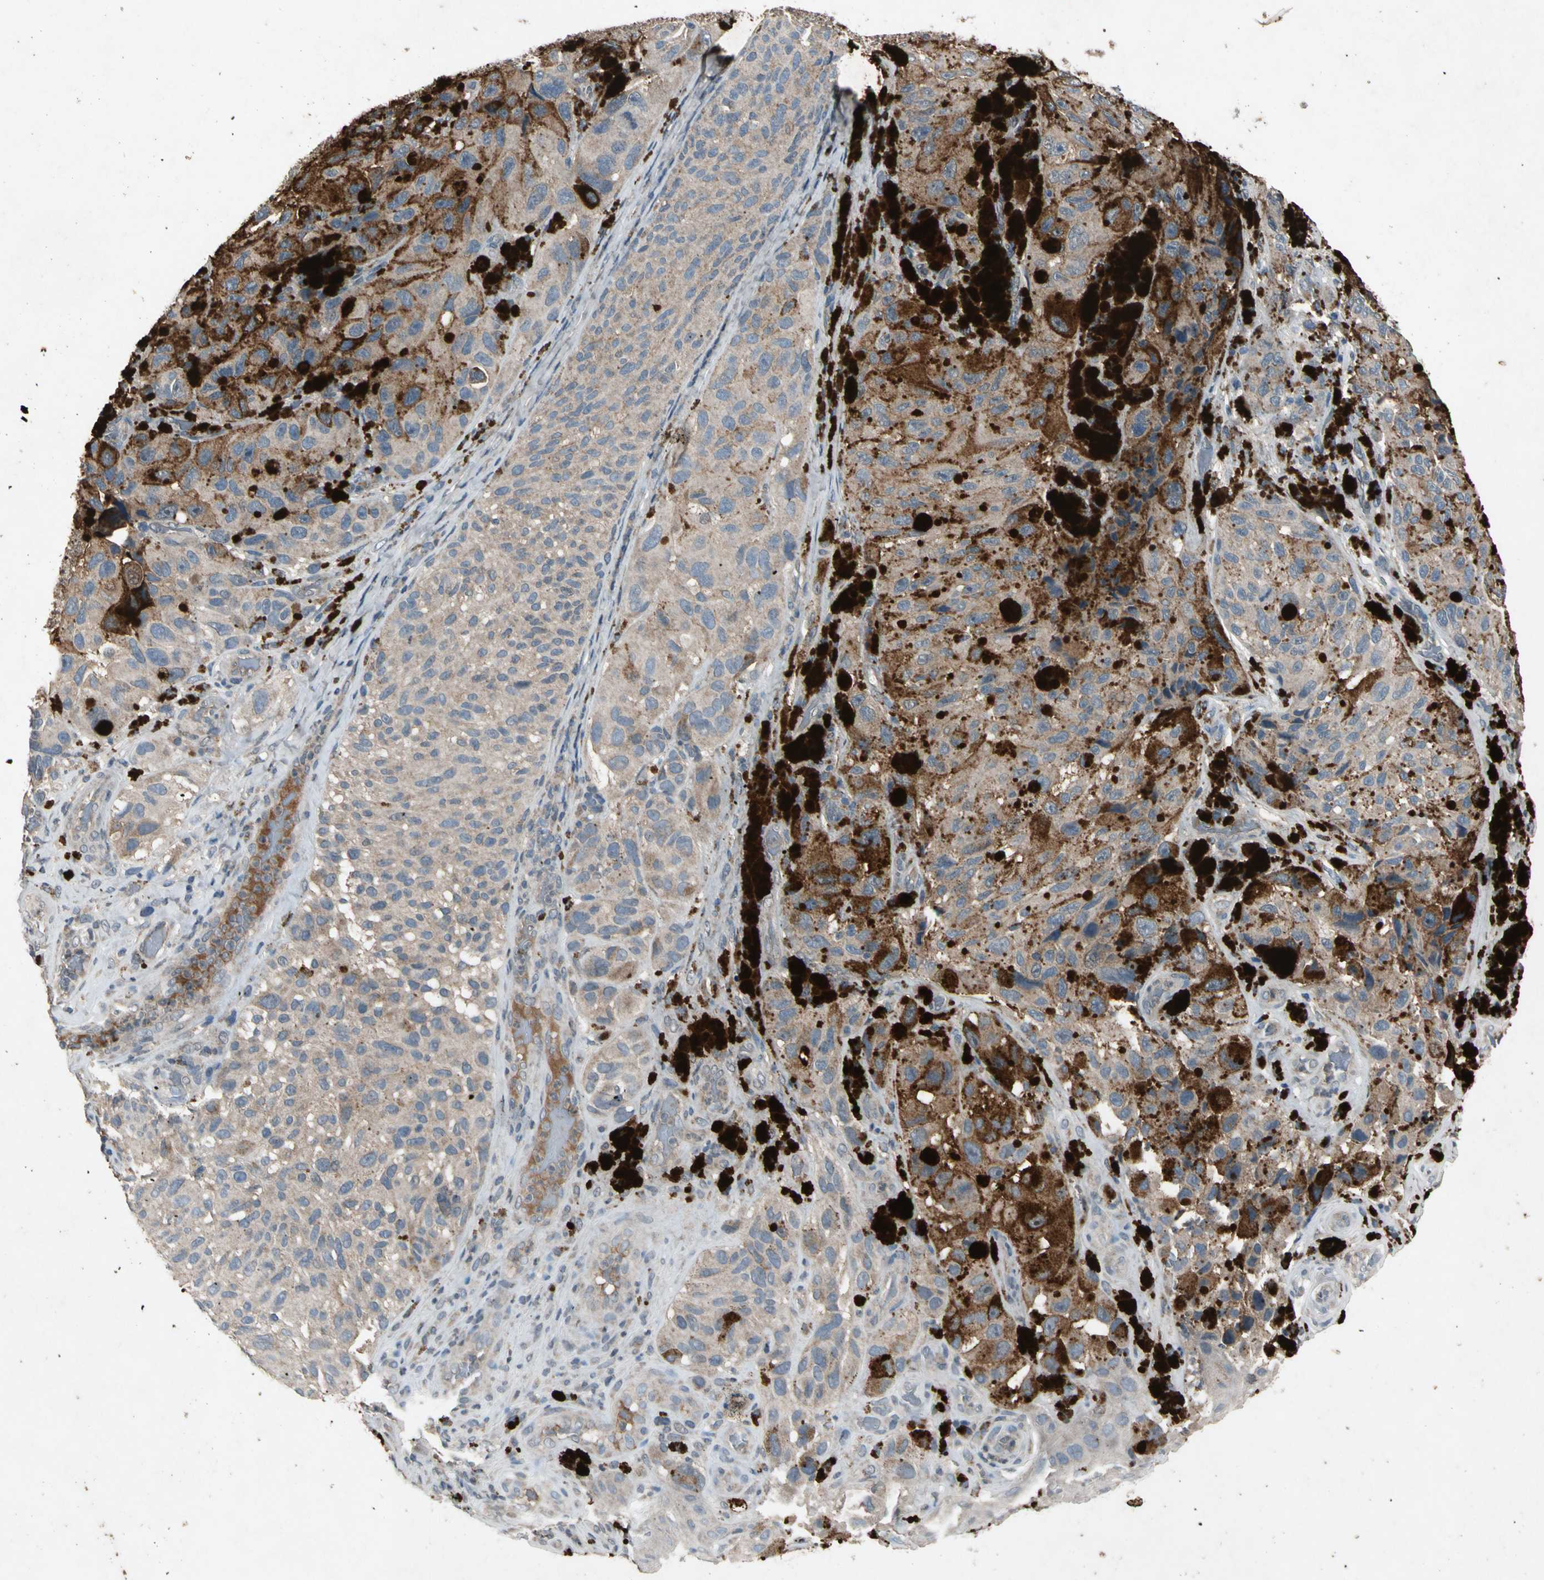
{"staining": {"intensity": "weak", "quantity": ">75%", "location": "cytoplasmic/membranous"}, "tissue": "melanoma", "cell_type": "Tumor cells", "image_type": "cancer", "snomed": [{"axis": "morphology", "description": "Malignant melanoma, NOS"}, {"axis": "topography", "description": "Skin"}], "caption": "Malignant melanoma tissue displays weak cytoplasmic/membranous positivity in approximately >75% of tumor cells, visualized by immunohistochemistry.", "gene": "GPLD1", "patient": {"sex": "female", "age": 73}}